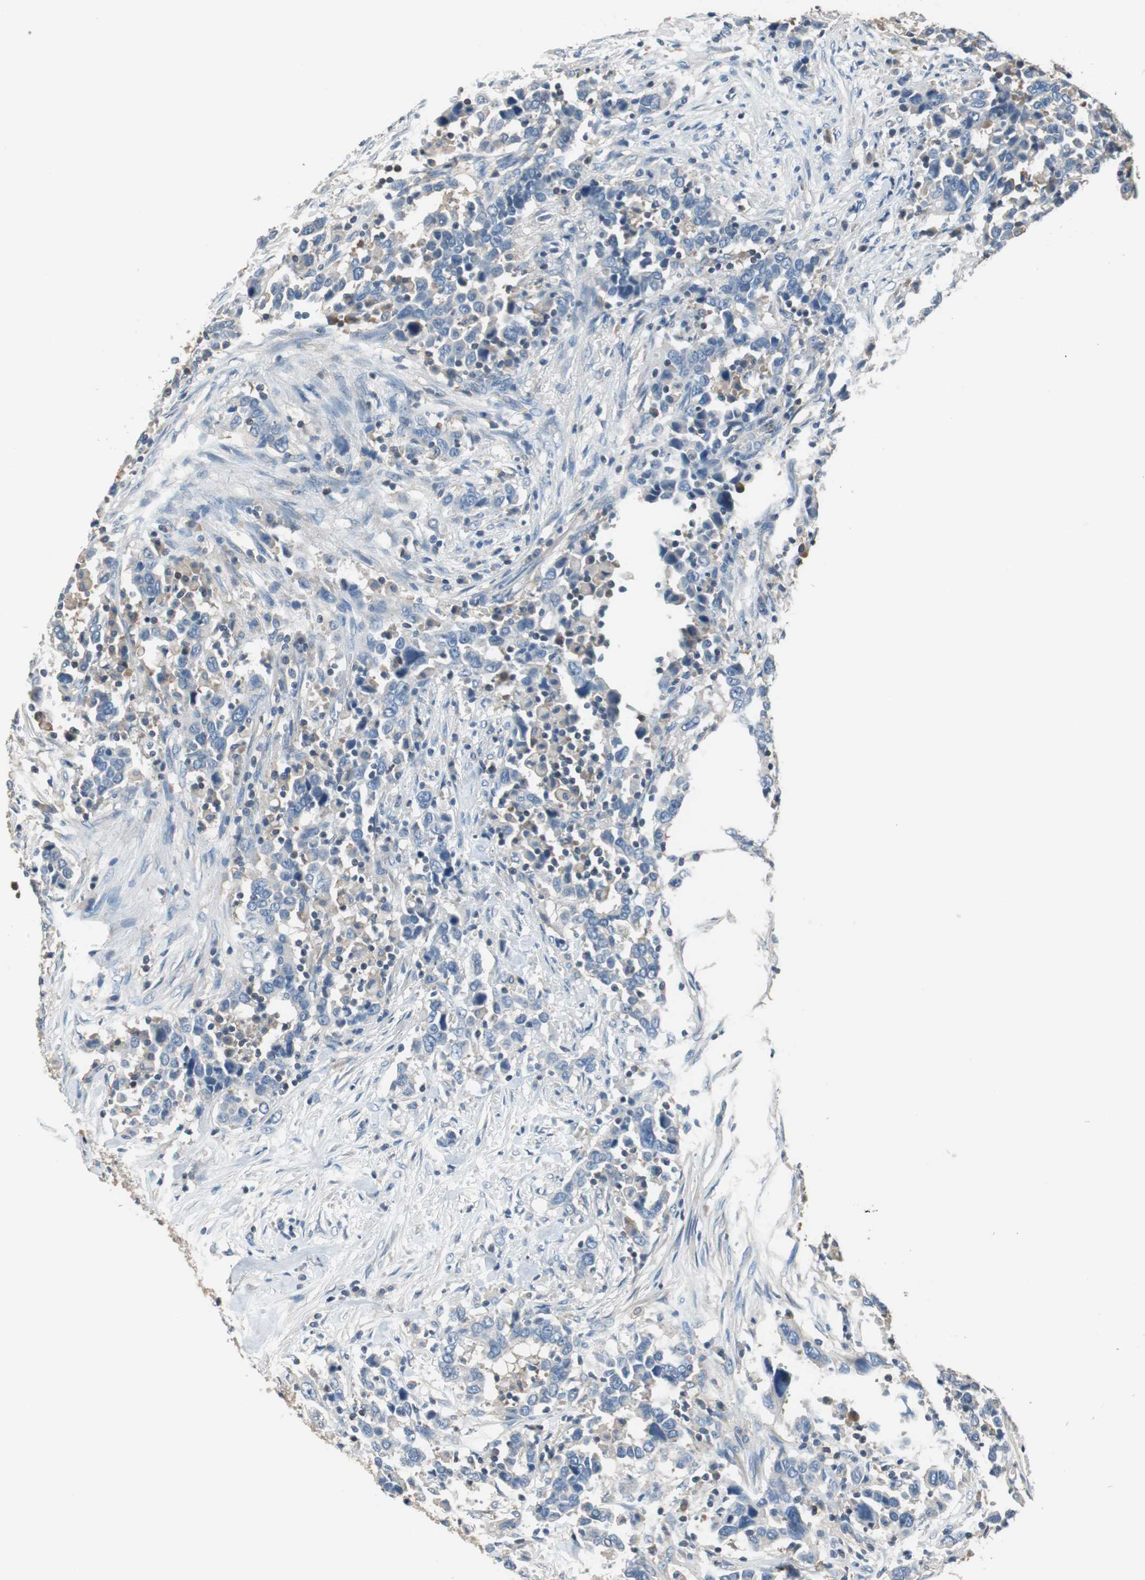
{"staining": {"intensity": "weak", "quantity": "<25%", "location": "cytoplasmic/membranous"}, "tissue": "urothelial cancer", "cell_type": "Tumor cells", "image_type": "cancer", "snomed": [{"axis": "morphology", "description": "Urothelial carcinoma, High grade"}, {"axis": "topography", "description": "Urinary bladder"}], "caption": "The histopathology image exhibits no staining of tumor cells in urothelial carcinoma (high-grade). Brightfield microscopy of immunohistochemistry (IHC) stained with DAB (brown) and hematoxylin (blue), captured at high magnification.", "gene": "PRKCA", "patient": {"sex": "male", "age": 61}}